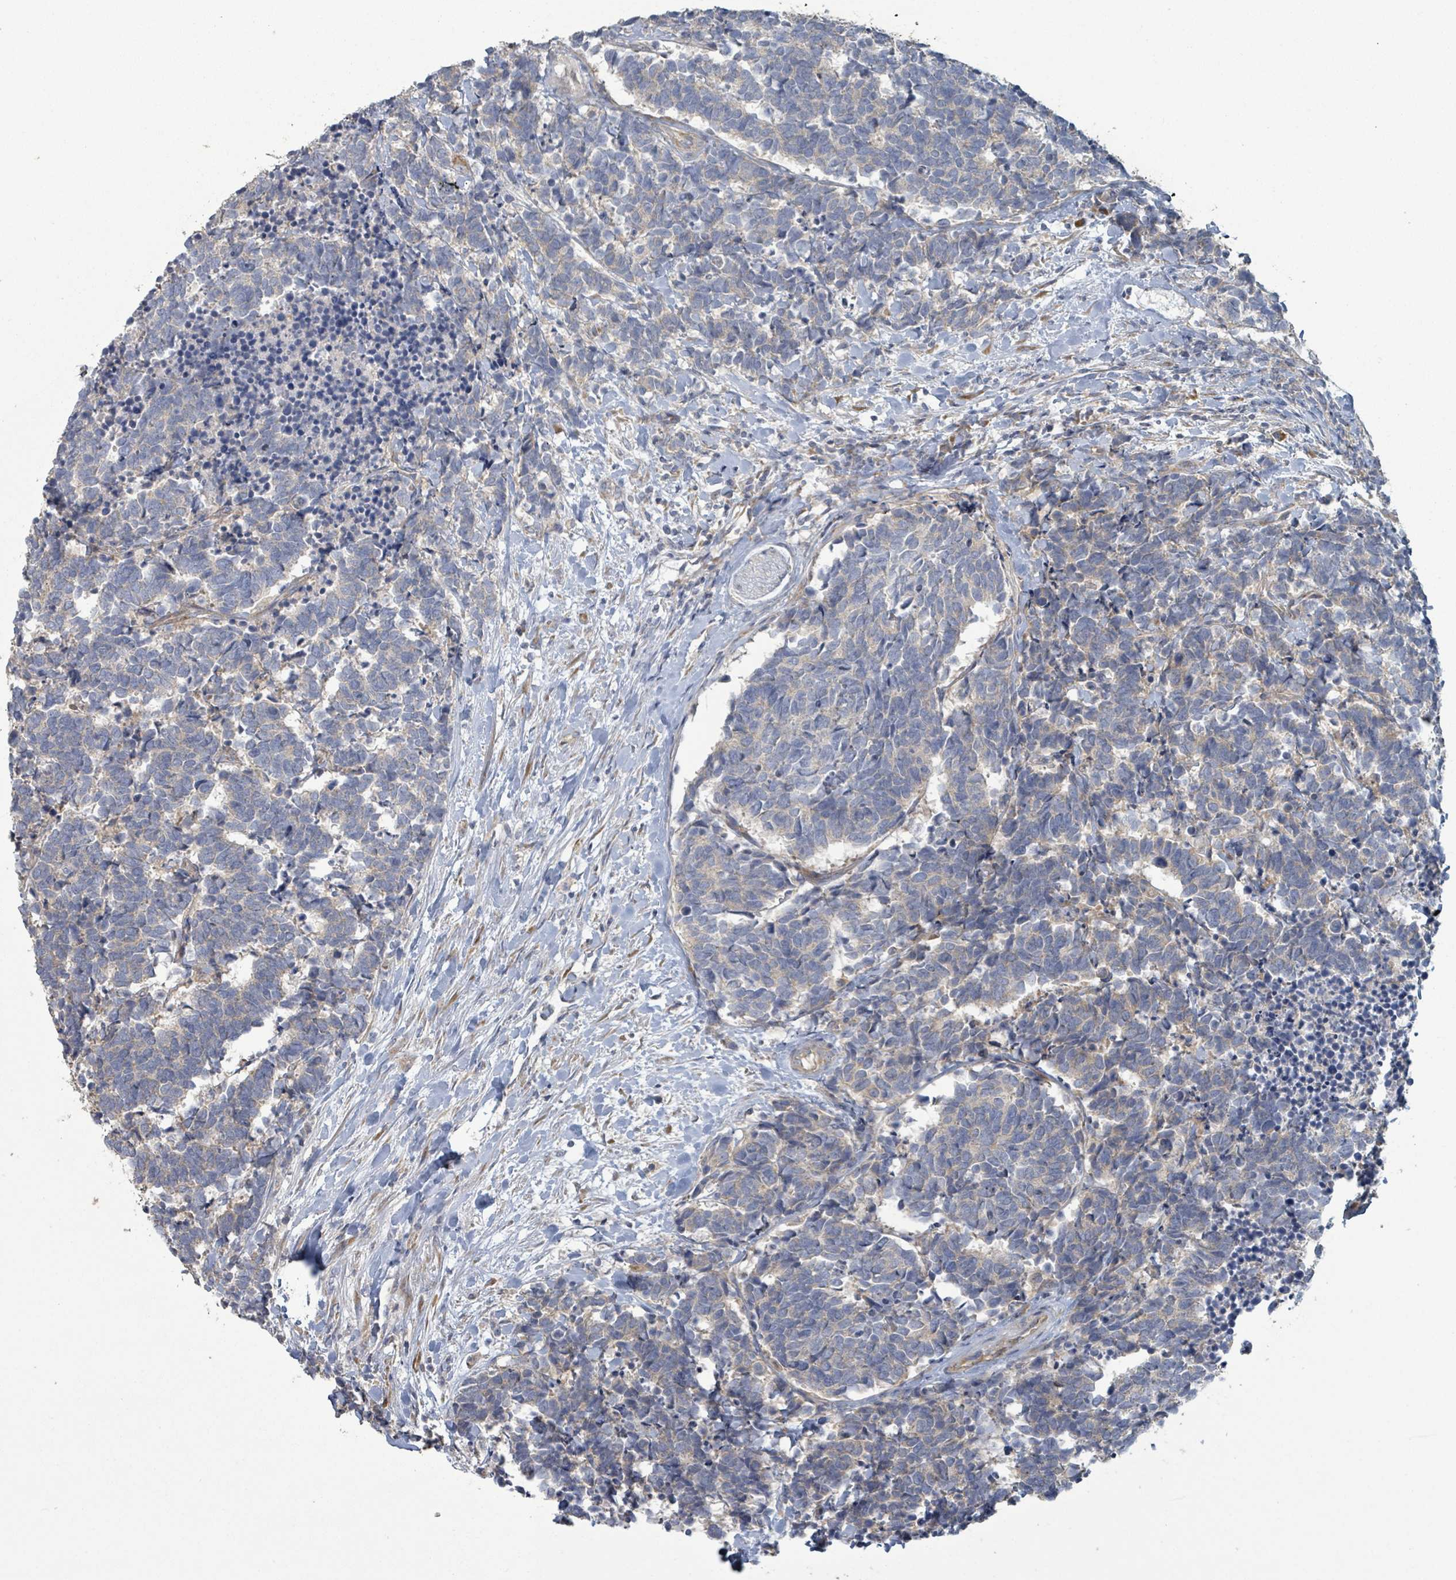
{"staining": {"intensity": "weak", "quantity": "25%-75%", "location": "cytoplasmic/membranous"}, "tissue": "carcinoid", "cell_type": "Tumor cells", "image_type": "cancer", "snomed": [{"axis": "morphology", "description": "Carcinoma, NOS"}, {"axis": "morphology", "description": "Carcinoid, malignant, NOS"}, {"axis": "topography", "description": "Prostate"}], "caption": "There is low levels of weak cytoplasmic/membranous expression in tumor cells of carcinoid, as demonstrated by immunohistochemical staining (brown color).", "gene": "RPL32", "patient": {"sex": "male", "age": 57}}